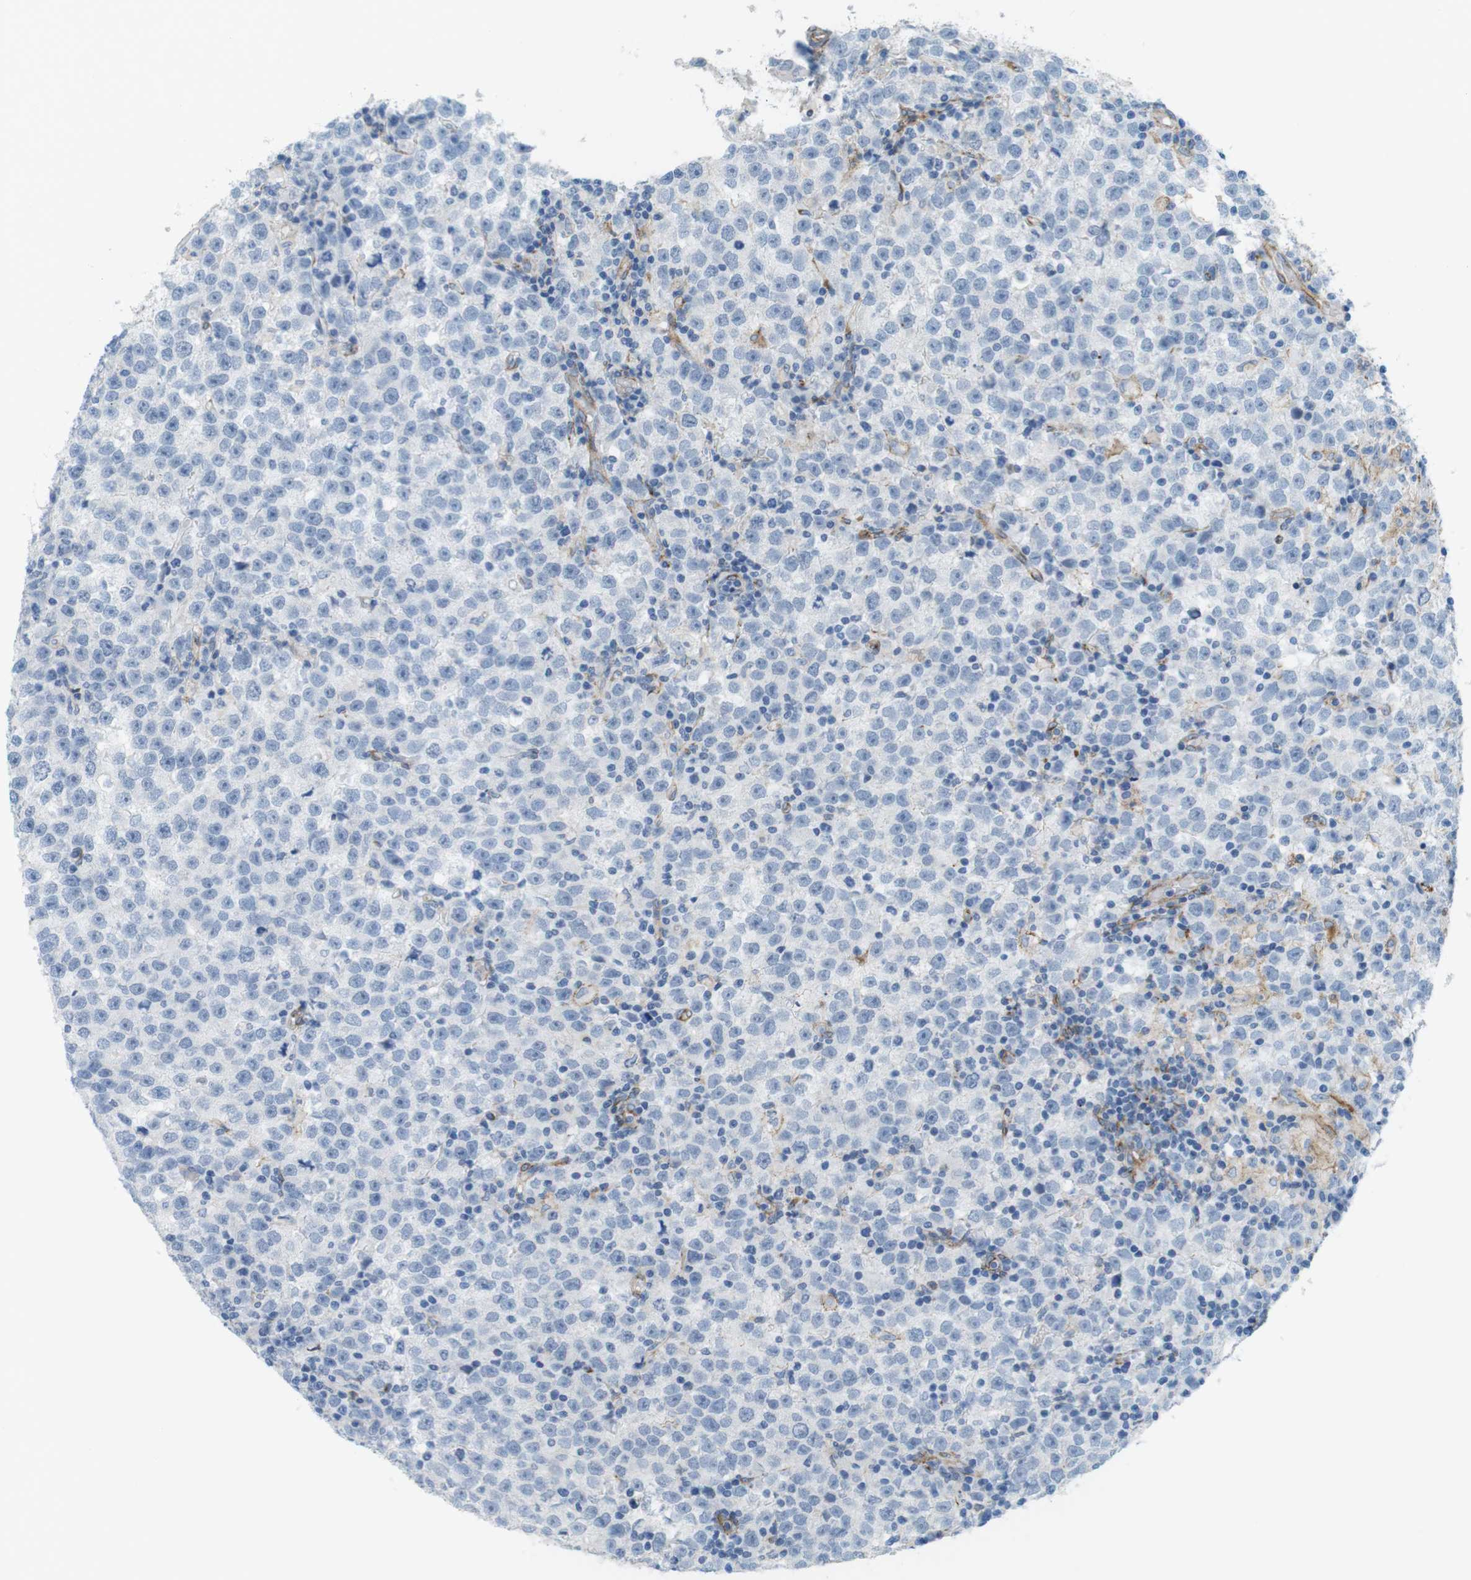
{"staining": {"intensity": "negative", "quantity": "none", "location": "none"}, "tissue": "testis cancer", "cell_type": "Tumor cells", "image_type": "cancer", "snomed": [{"axis": "morphology", "description": "Seminoma, NOS"}, {"axis": "topography", "description": "Testis"}], "caption": "Image shows no significant protein expression in tumor cells of testis seminoma.", "gene": "MYH9", "patient": {"sex": "male", "age": 43}}